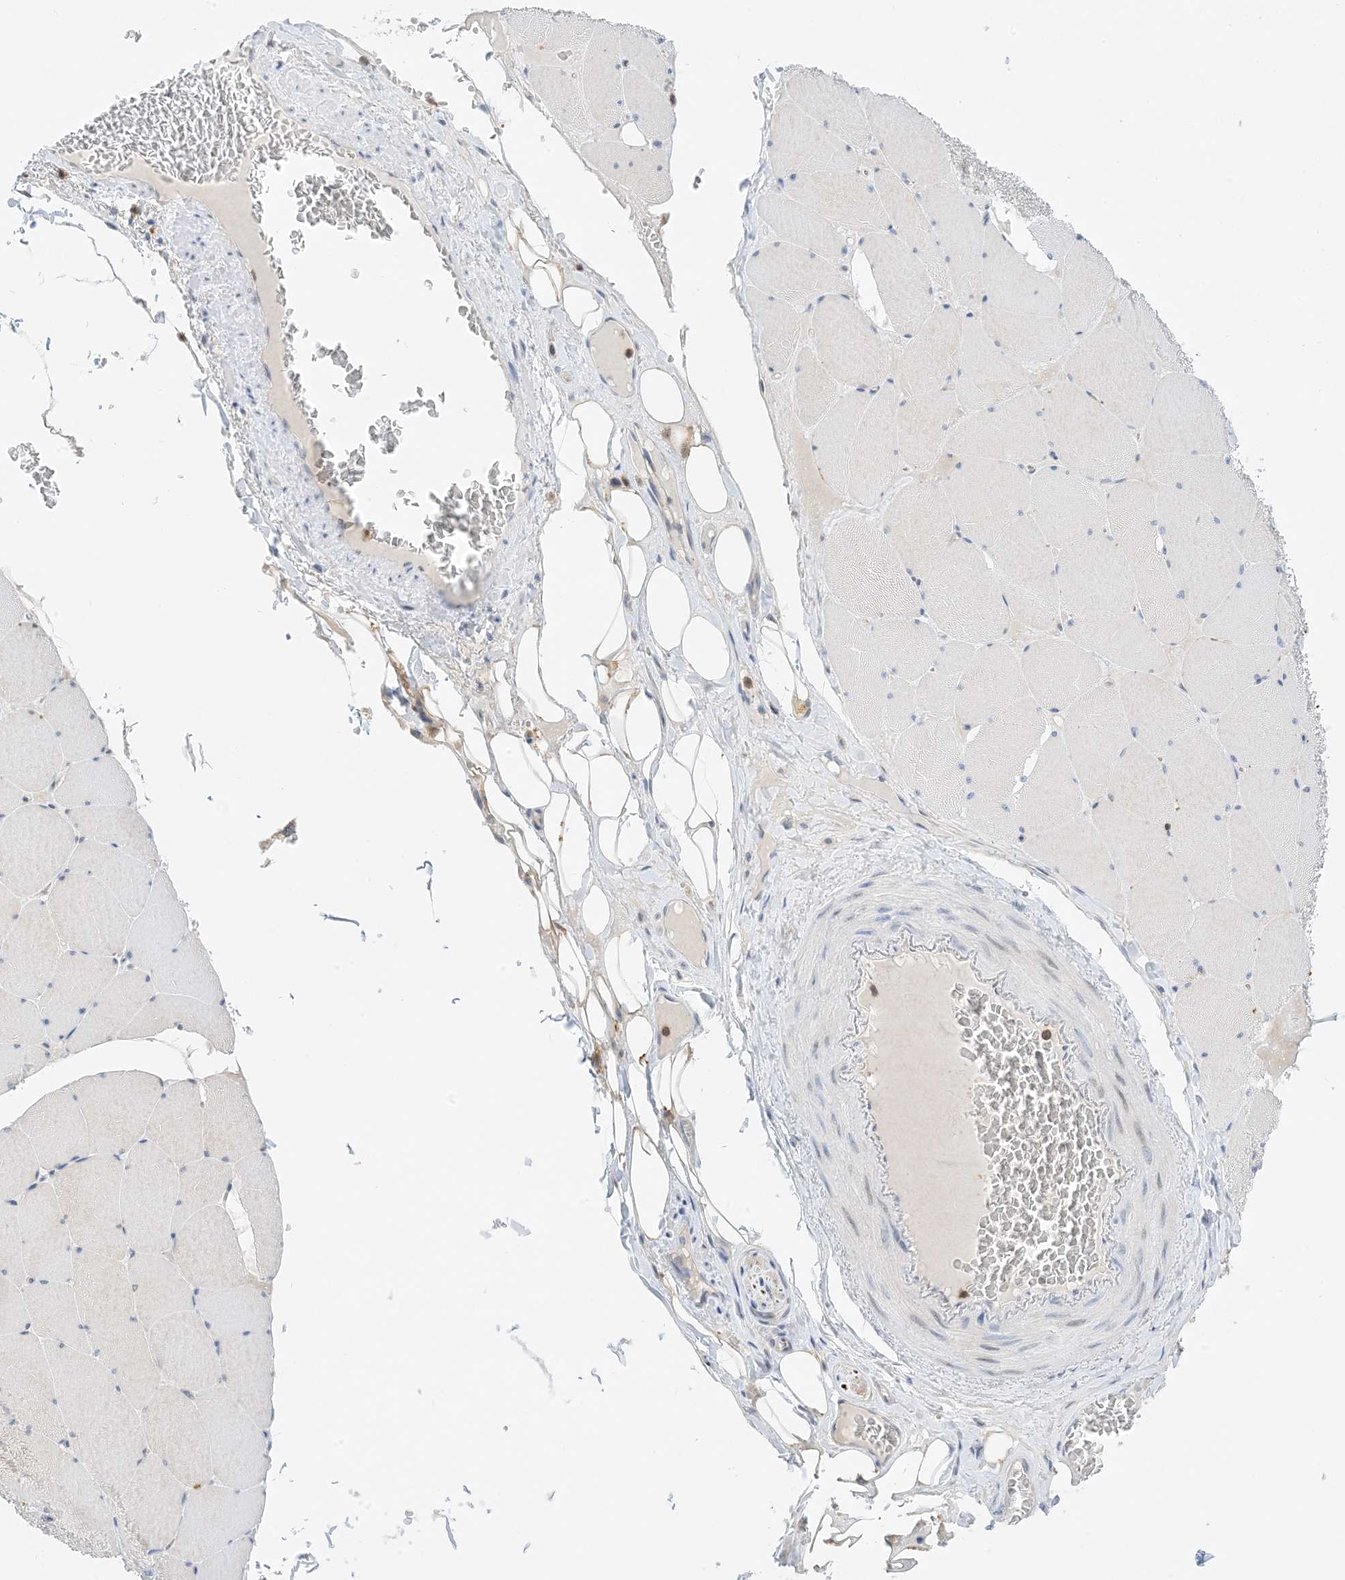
{"staining": {"intensity": "negative", "quantity": "none", "location": "none"}, "tissue": "skeletal muscle", "cell_type": "Myocytes", "image_type": "normal", "snomed": [{"axis": "morphology", "description": "Normal tissue, NOS"}, {"axis": "topography", "description": "Skeletal muscle"}, {"axis": "topography", "description": "Head-Neck"}], "caption": "Myocytes are negative for protein expression in normal human skeletal muscle. Brightfield microscopy of immunohistochemistry stained with DAB (brown) and hematoxylin (blue), captured at high magnification.", "gene": "KIFBP", "patient": {"sex": "male", "age": 66}}